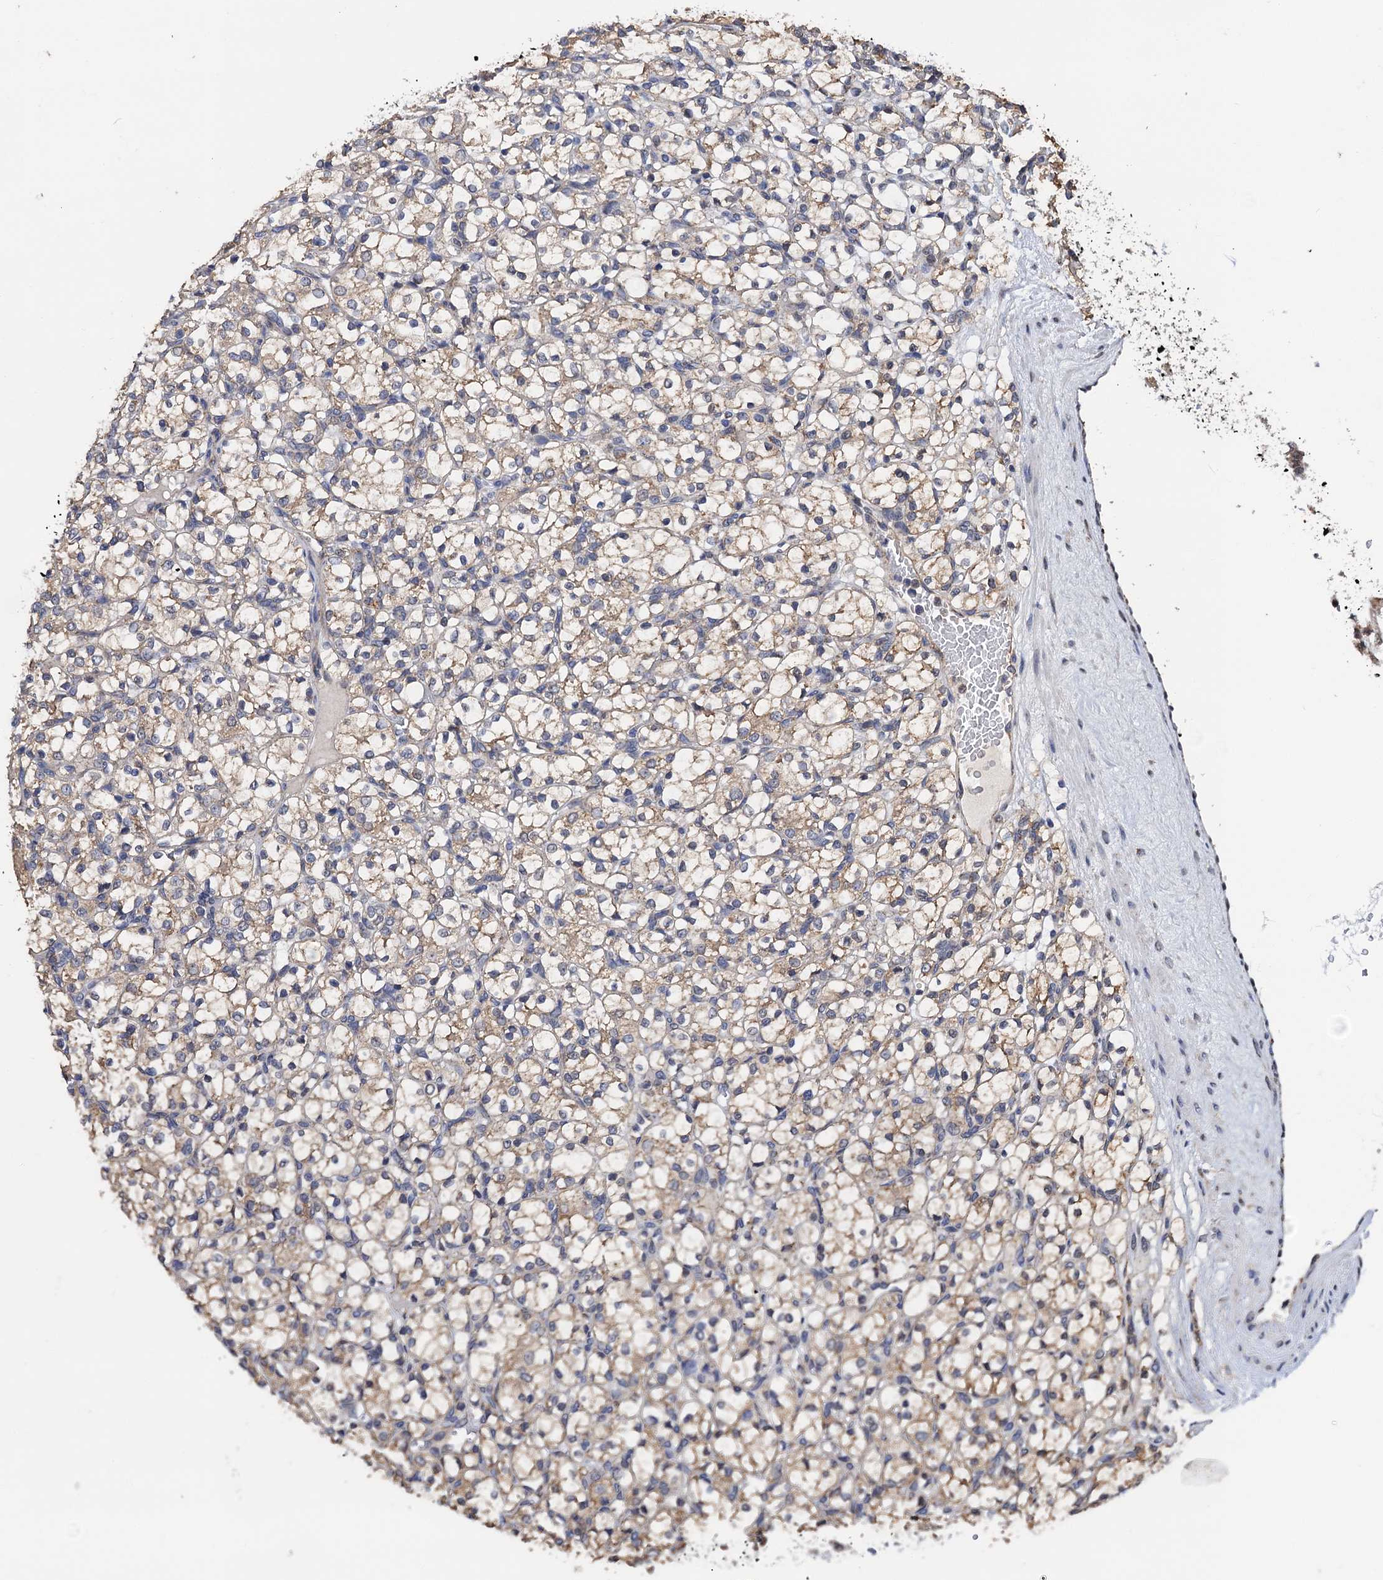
{"staining": {"intensity": "weak", "quantity": ">75%", "location": "cytoplasmic/membranous"}, "tissue": "renal cancer", "cell_type": "Tumor cells", "image_type": "cancer", "snomed": [{"axis": "morphology", "description": "Adenocarcinoma, NOS"}, {"axis": "topography", "description": "Kidney"}], "caption": "A high-resolution photomicrograph shows immunohistochemistry (IHC) staining of renal cancer, which shows weak cytoplasmic/membranous expression in about >75% of tumor cells. (DAB (3,3'-diaminobenzidine) = brown stain, brightfield microscopy at high magnification).", "gene": "PTCD3", "patient": {"sex": "female", "age": 69}}